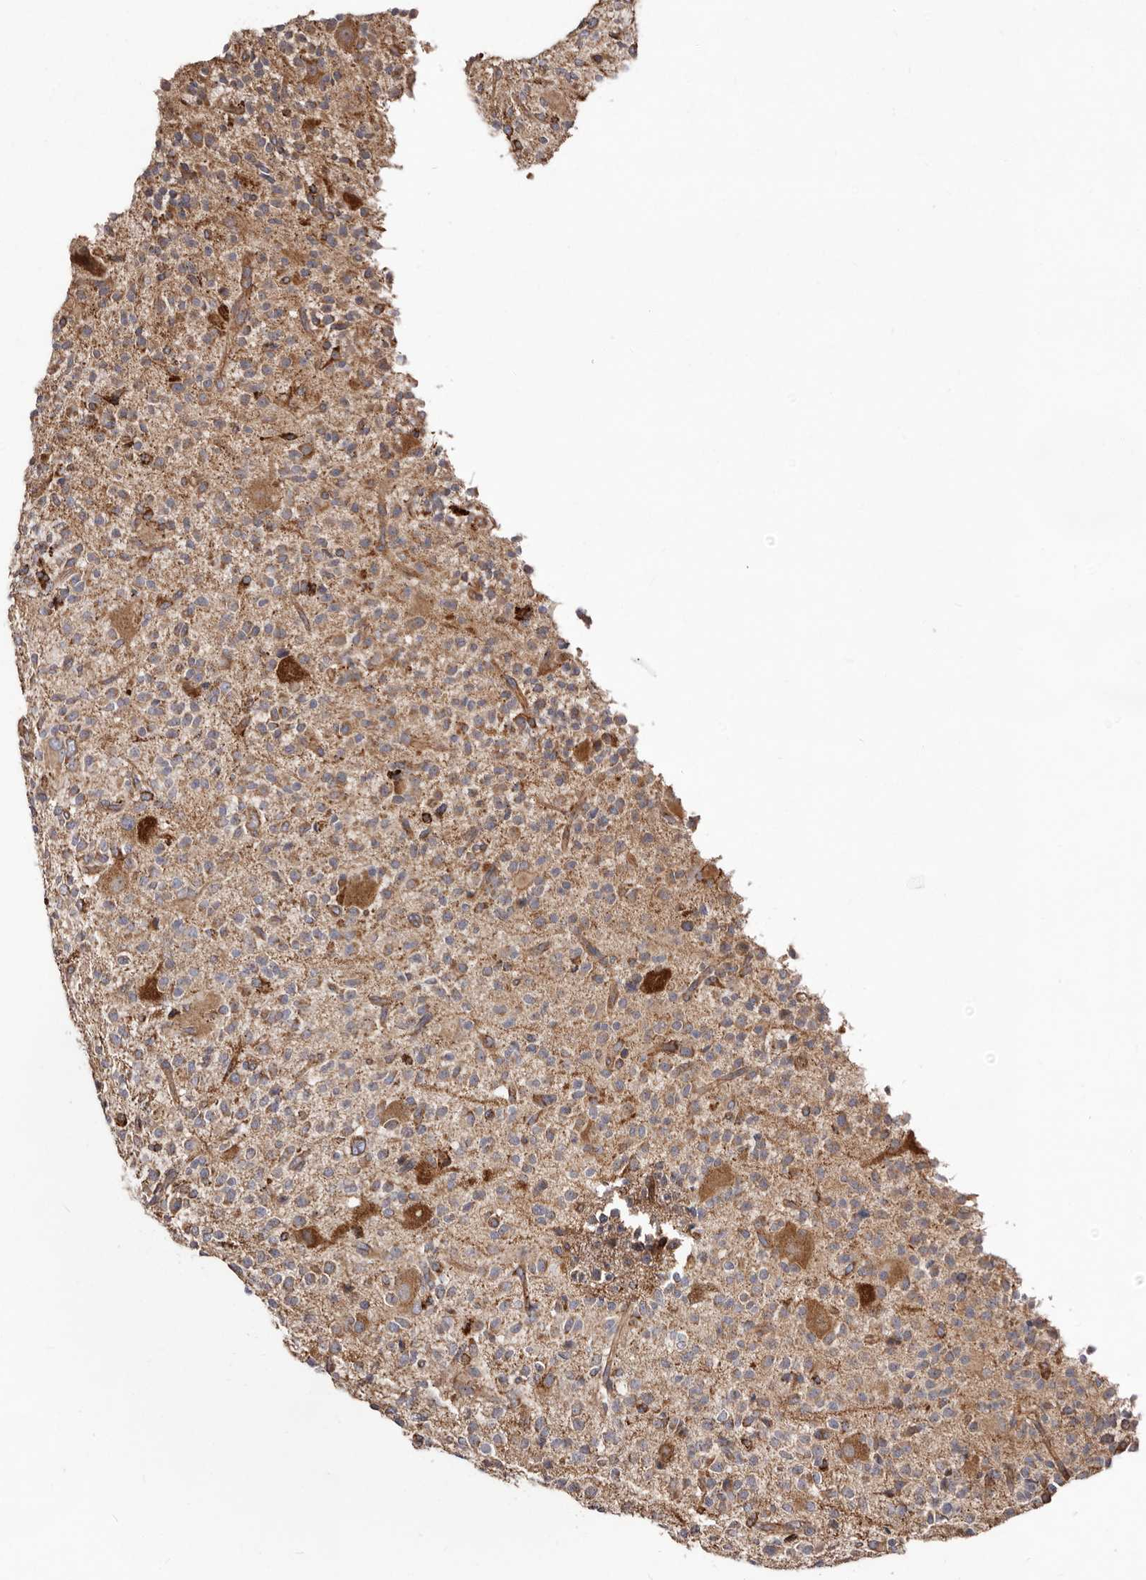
{"staining": {"intensity": "moderate", "quantity": ">75%", "location": "cytoplasmic/membranous"}, "tissue": "glioma", "cell_type": "Tumor cells", "image_type": "cancer", "snomed": [{"axis": "morphology", "description": "Glioma, malignant, High grade"}, {"axis": "topography", "description": "Brain"}], "caption": "Brown immunohistochemical staining in human high-grade glioma (malignant) demonstrates moderate cytoplasmic/membranous positivity in about >75% of tumor cells.", "gene": "LUZP1", "patient": {"sex": "male", "age": 34}}